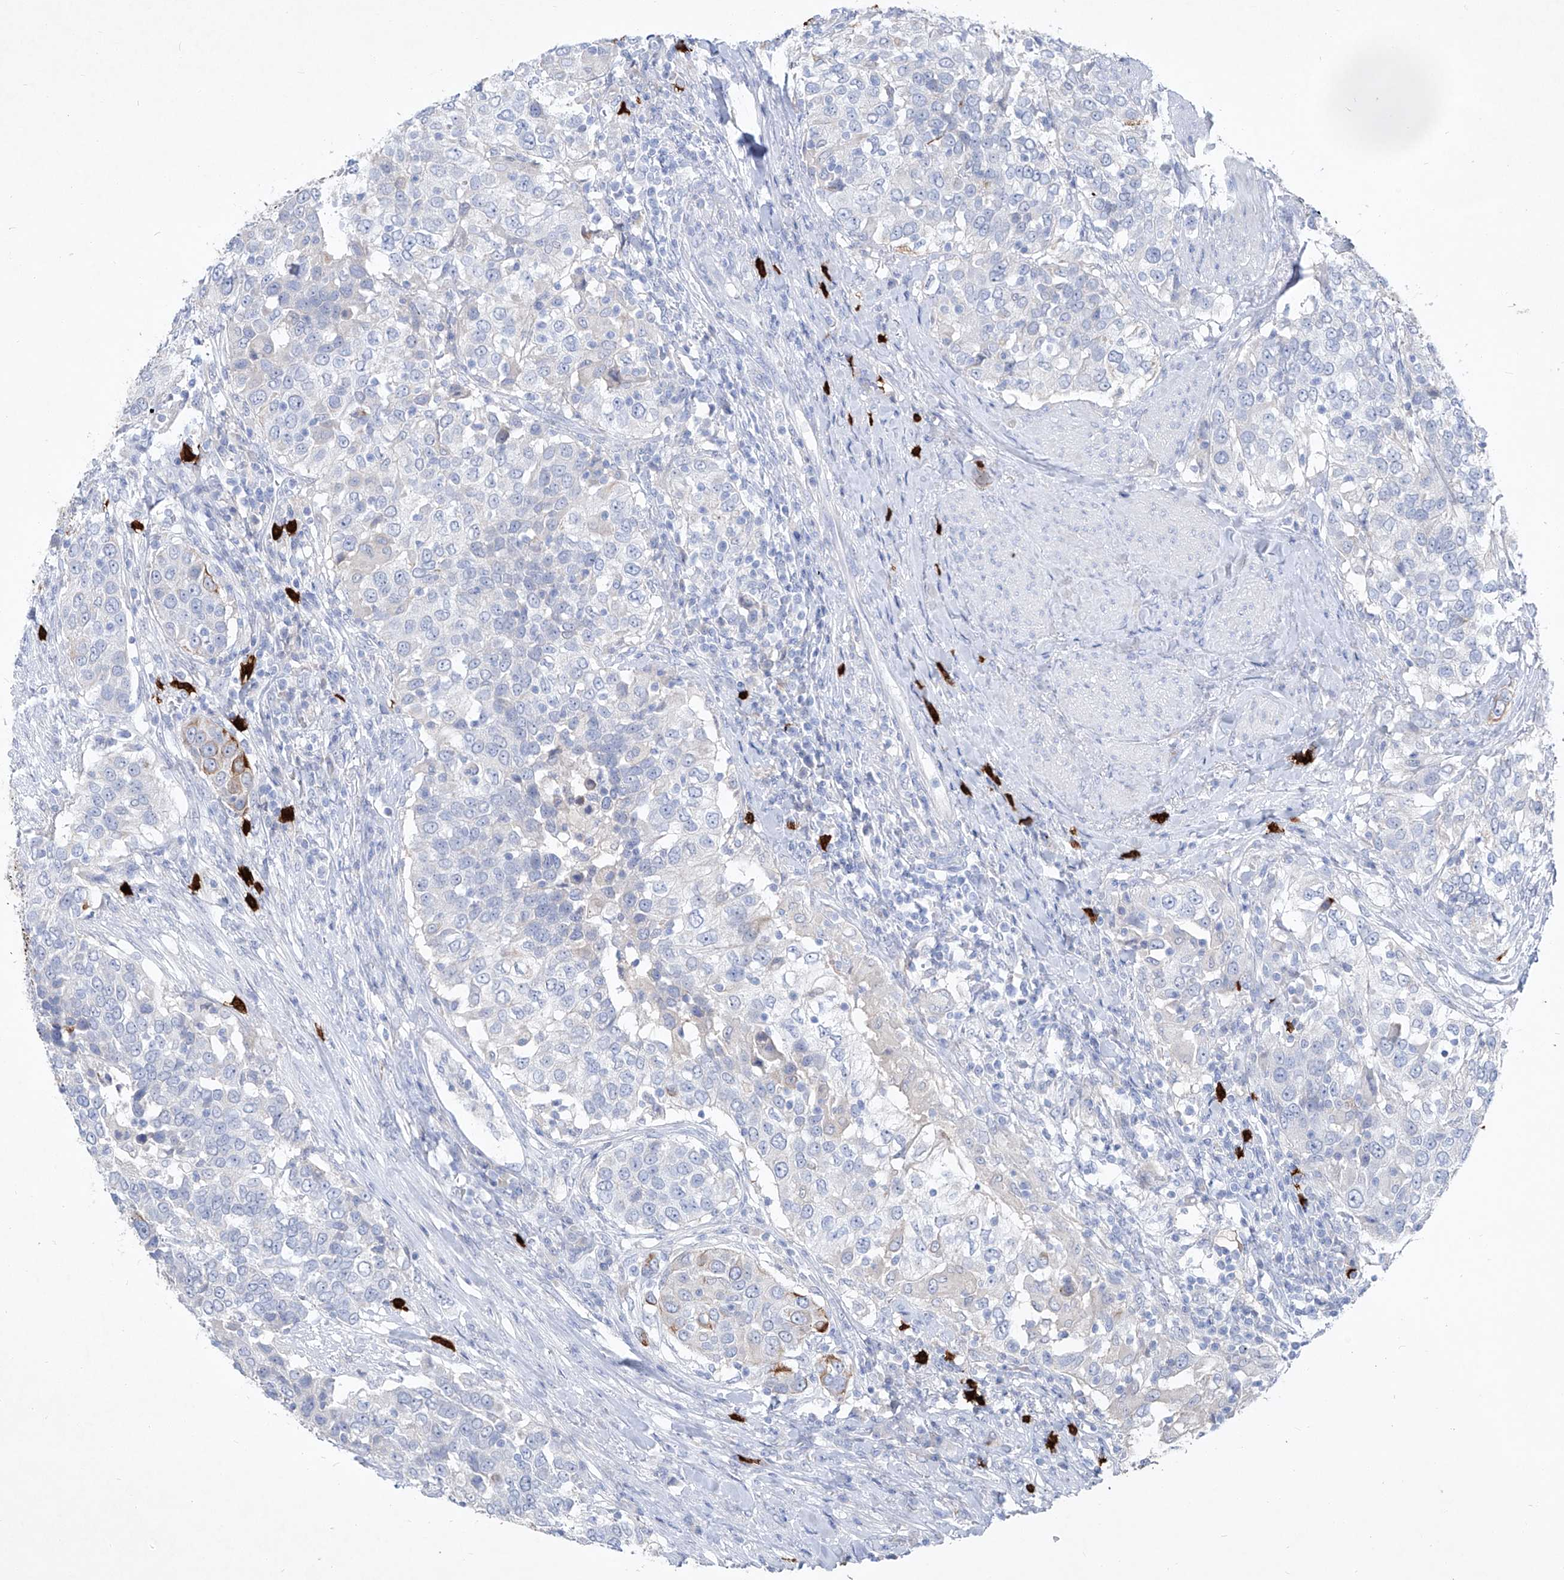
{"staining": {"intensity": "negative", "quantity": "none", "location": "none"}, "tissue": "urothelial cancer", "cell_type": "Tumor cells", "image_type": "cancer", "snomed": [{"axis": "morphology", "description": "Urothelial carcinoma, High grade"}, {"axis": "topography", "description": "Urinary bladder"}], "caption": "This is an IHC micrograph of human high-grade urothelial carcinoma. There is no expression in tumor cells.", "gene": "FRS3", "patient": {"sex": "female", "age": 80}}